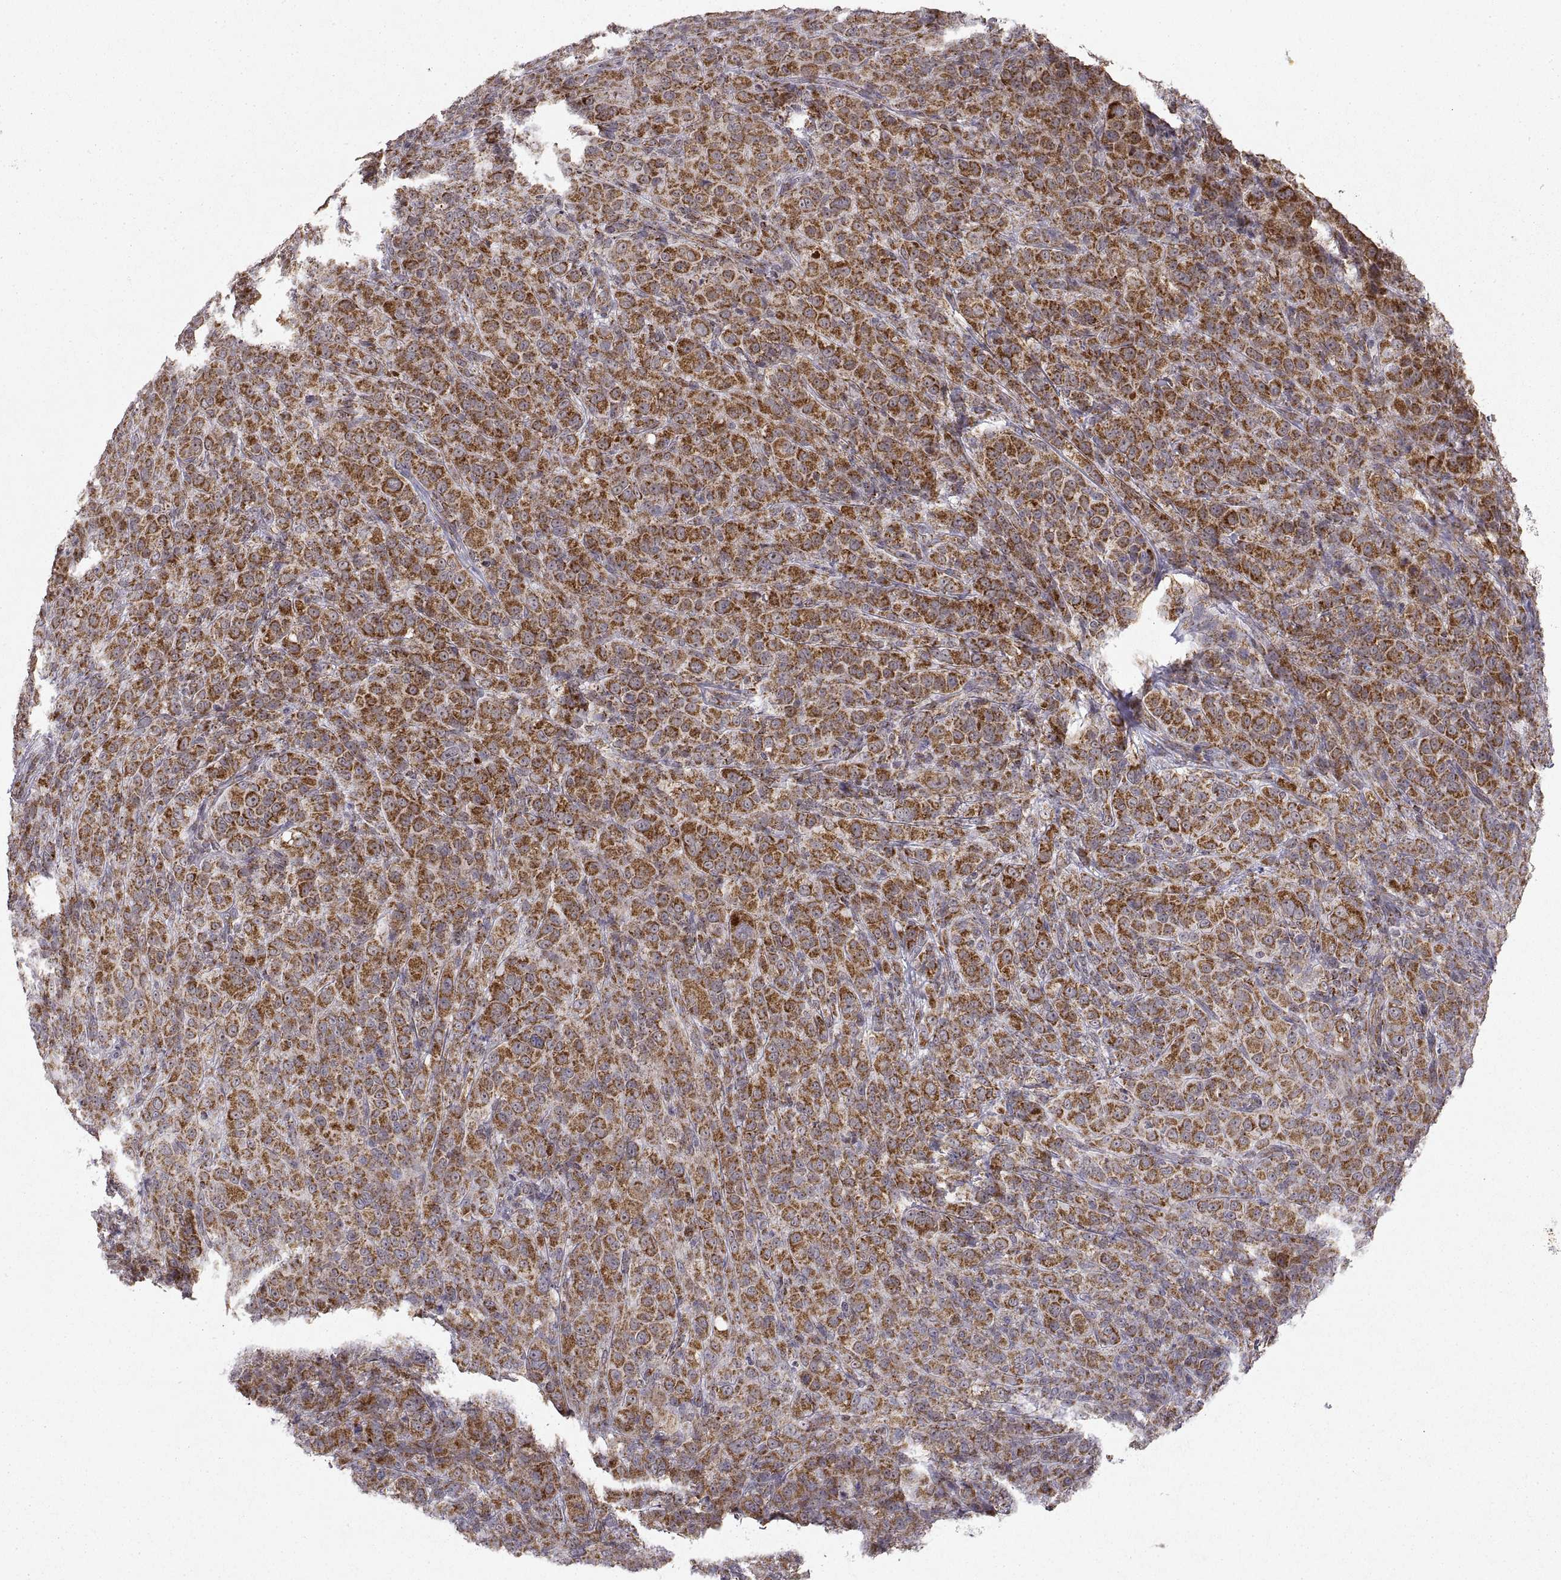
{"staining": {"intensity": "strong", "quantity": ">75%", "location": "cytoplasmic/membranous"}, "tissue": "melanoma", "cell_type": "Tumor cells", "image_type": "cancer", "snomed": [{"axis": "morphology", "description": "Malignant melanoma, NOS"}, {"axis": "topography", "description": "Skin"}], "caption": "Melanoma stained with IHC exhibits strong cytoplasmic/membranous expression in approximately >75% of tumor cells.", "gene": "MANBAL", "patient": {"sex": "female", "age": 87}}